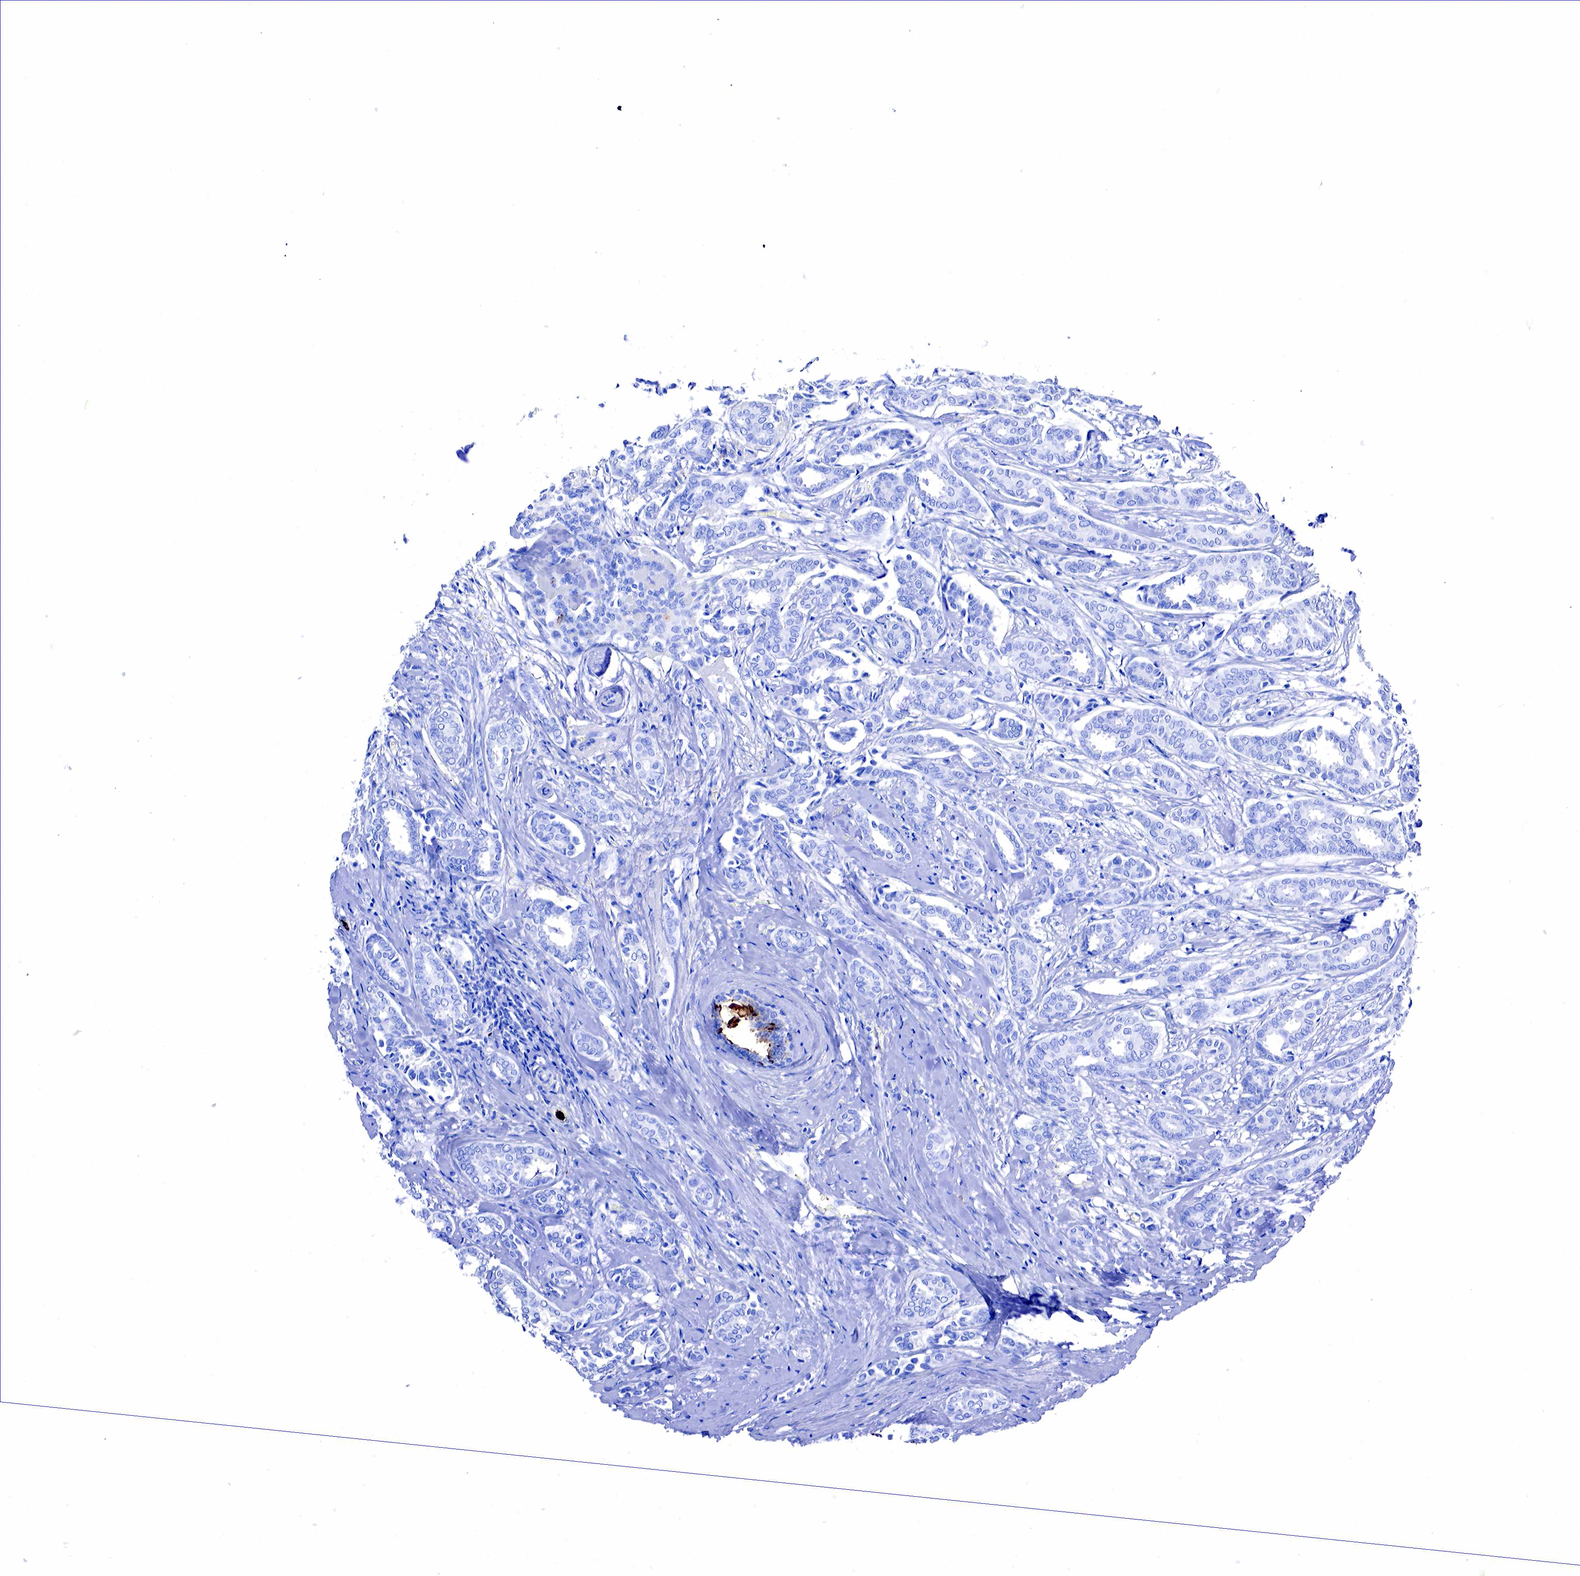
{"staining": {"intensity": "strong", "quantity": "<25%", "location": "cytoplasmic/membranous"}, "tissue": "breast cancer", "cell_type": "Tumor cells", "image_type": "cancer", "snomed": [{"axis": "morphology", "description": "Duct carcinoma"}, {"axis": "topography", "description": "Breast"}], "caption": "Breast intraductal carcinoma was stained to show a protein in brown. There is medium levels of strong cytoplasmic/membranous positivity in about <25% of tumor cells. (DAB (3,3'-diaminobenzidine) IHC, brown staining for protein, blue staining for nuclei).", "gene": "FUT4", "patient": {"sex": "female", "age": 50}}